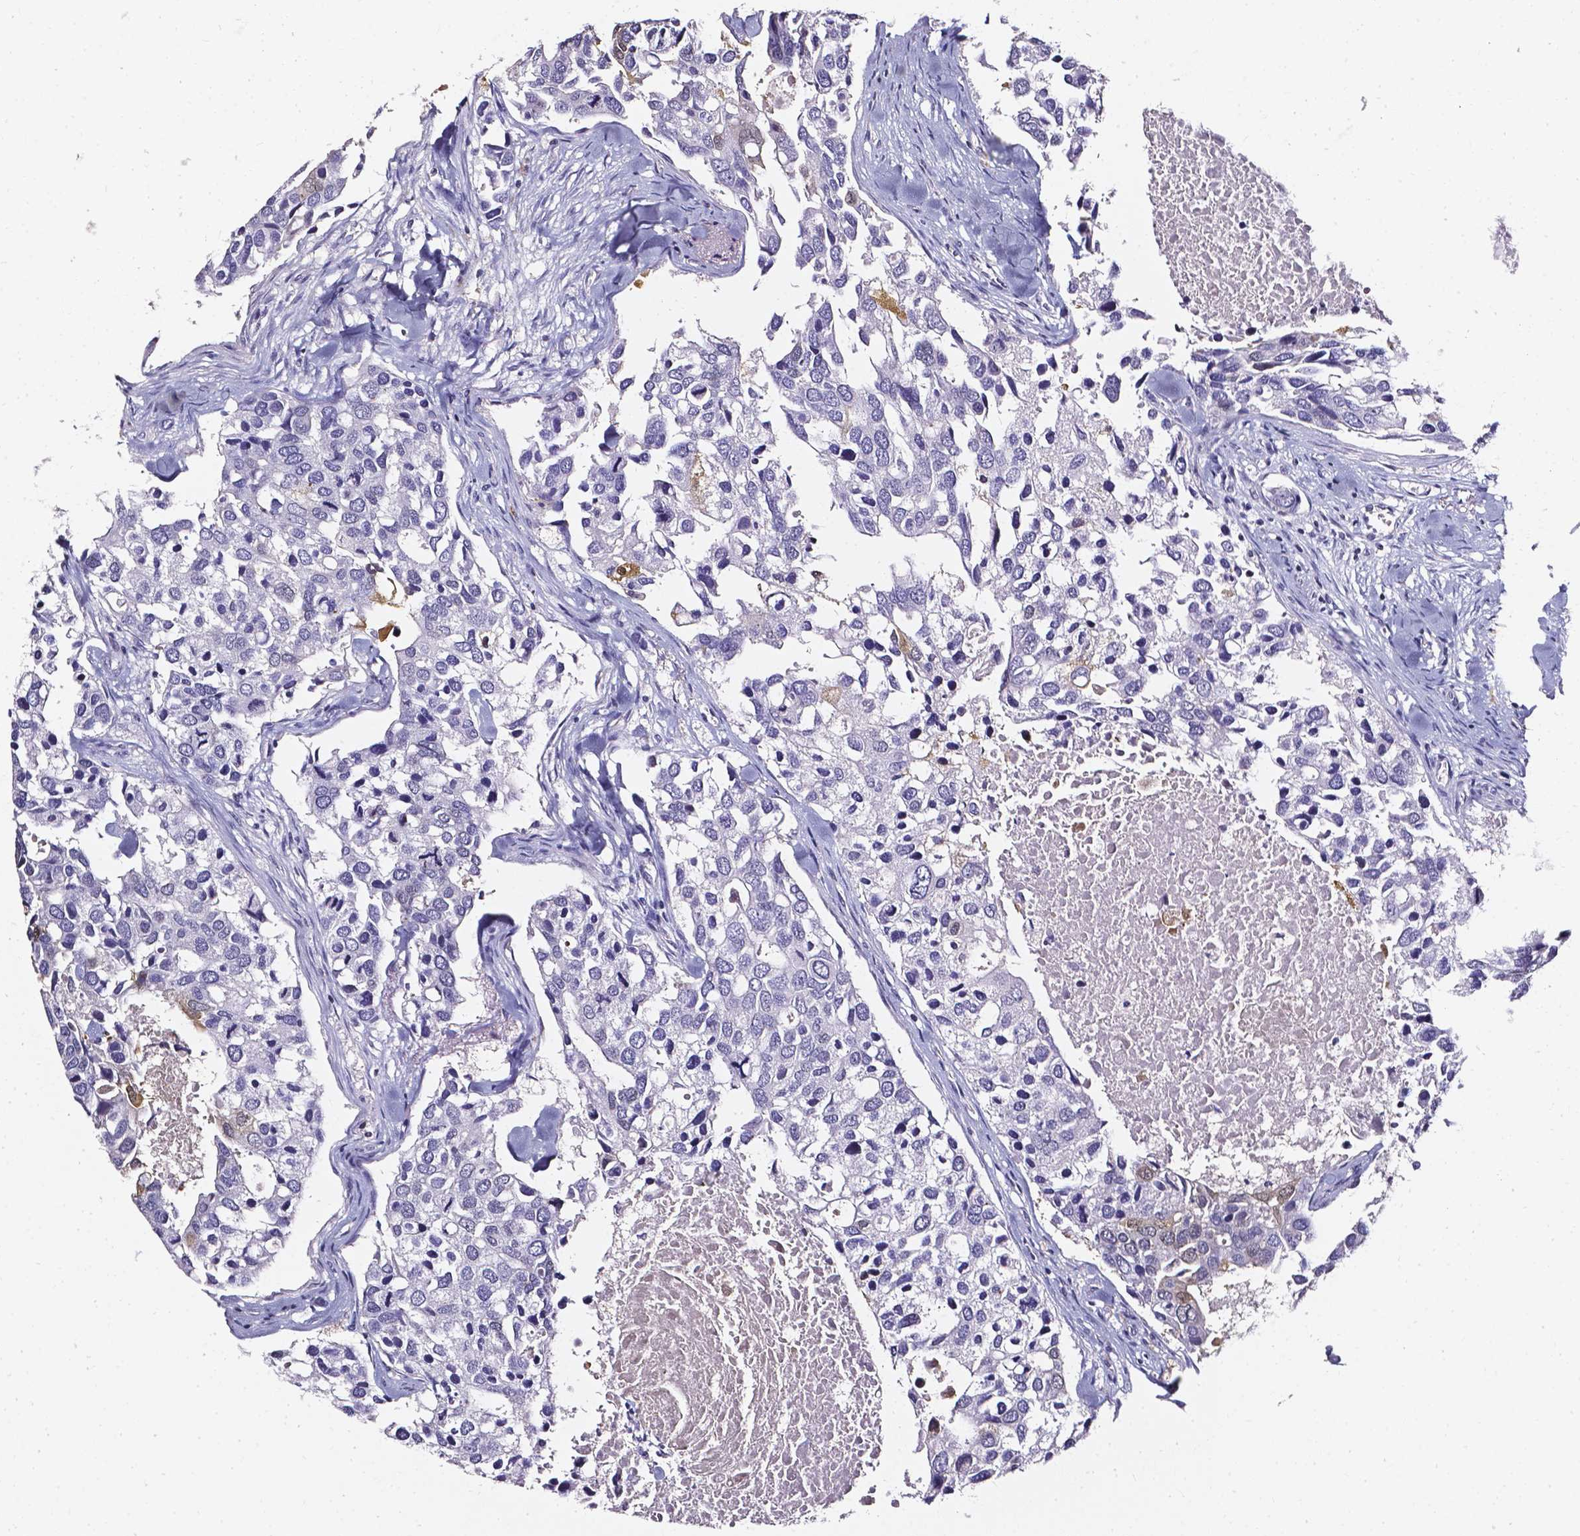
{"staining": {"intensity": "weak", "quantity": "<25%", "location": "cytoplasmic/membranous"}, "tissue": "breast cancer", "cell_type": "Tumor cells", "image_type": "cancer", "snomed": [{"axis": "morphology", "description": "Duct carcinoma"}, {"axis": "topography", "description": "Breast"}], "caption": "This is an immunohistochemistry (IHC) photomicrograph of human breast cancer (intraductal carcinoma). There is no positivity in tumor cells.", "gene": "AKR1B10", "patient": {"sex": "female", "age": 83}}